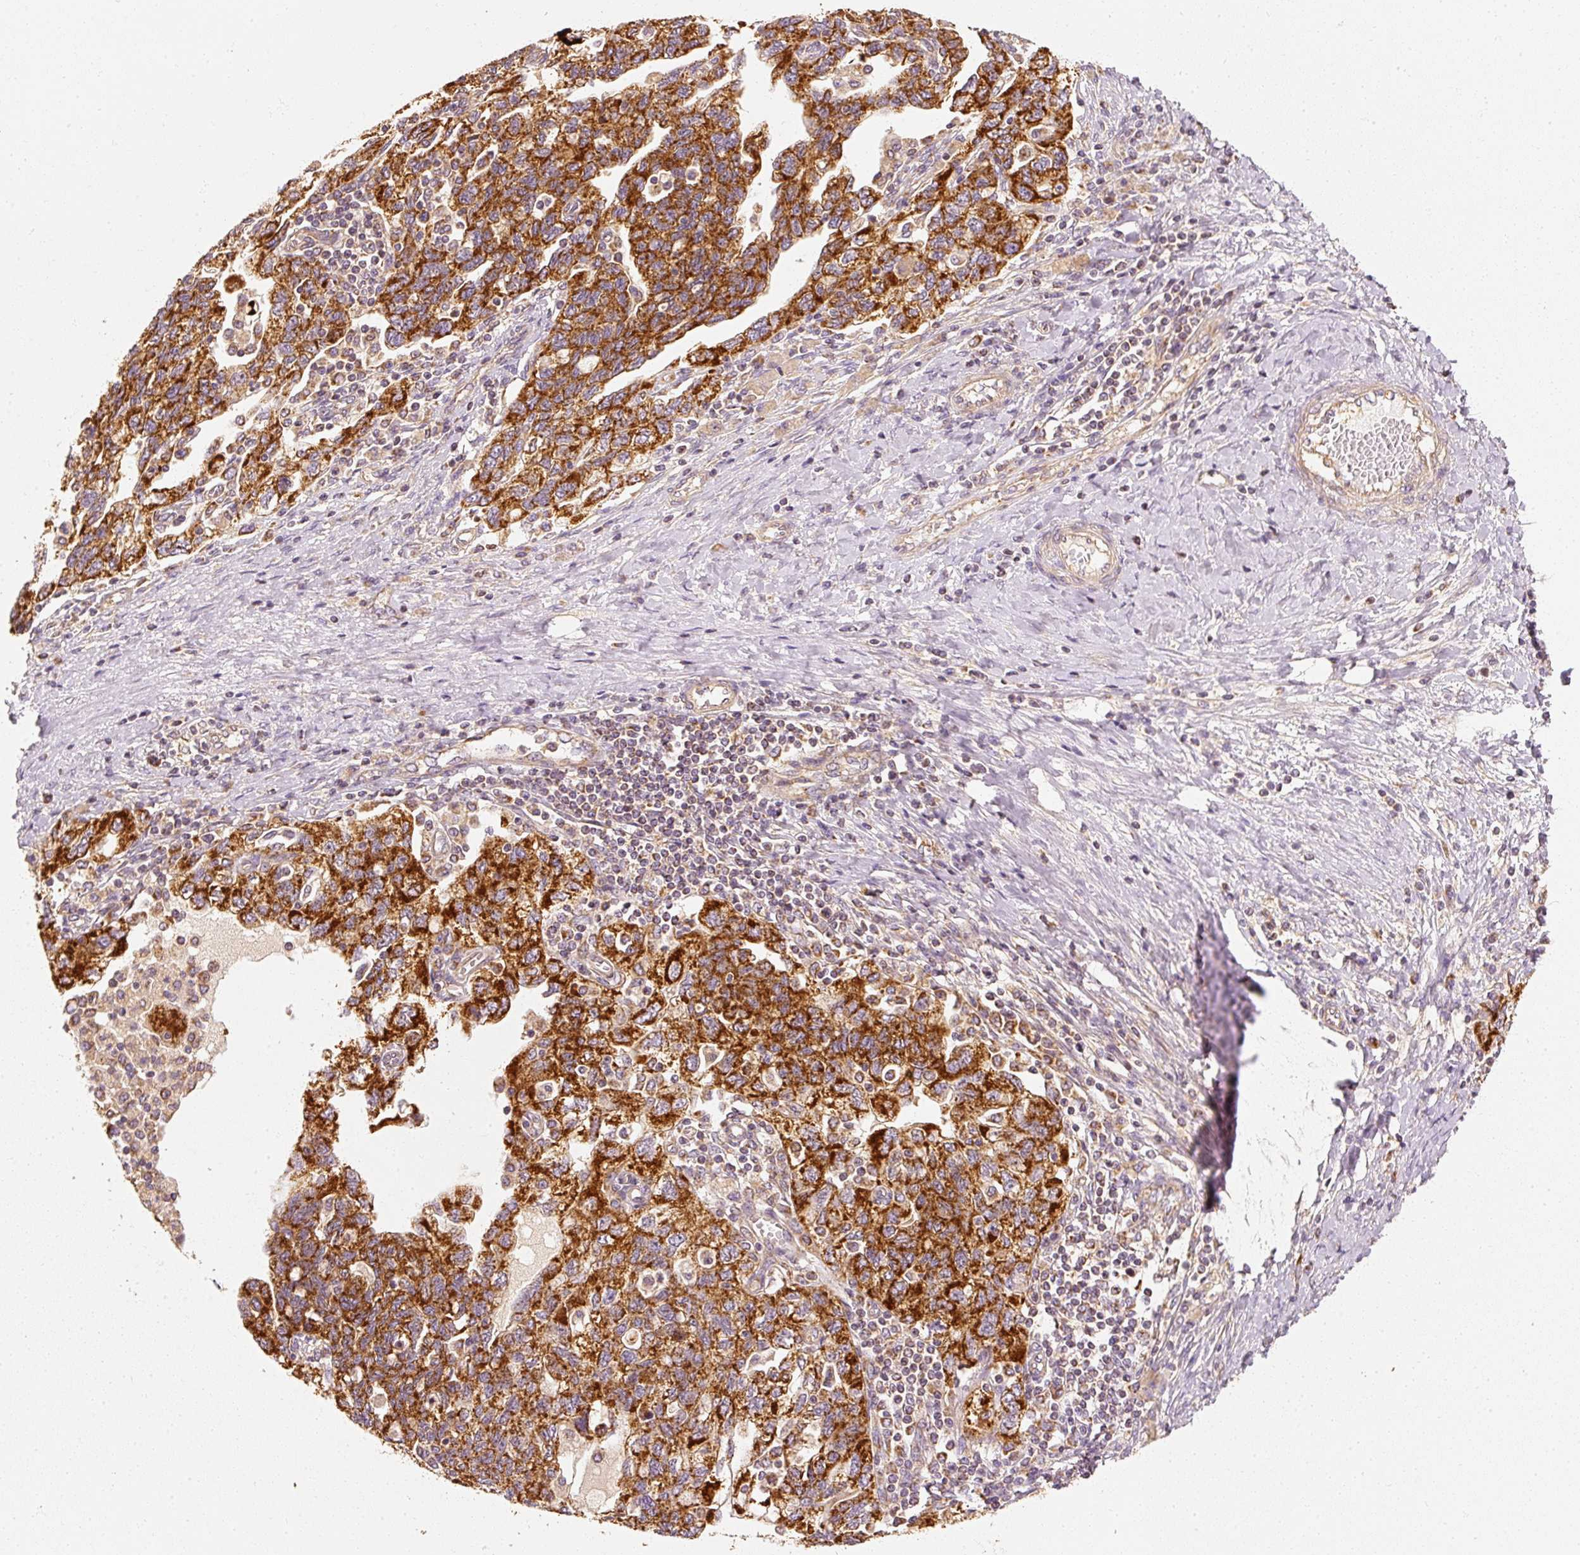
{"staining": {"intensity": "strong", "quantity": ">75%", "location": "cytoplasmic/membranous"}, "tissue": "ovarian cancer", "cell_type": "Tumor cells", "image_type": "cancer", "snomed": [{"axis": "morphology", "description": "Carcinoma, NOS"}, {"axis": "morphology", "description": "Cystadenocarcinoma, serous, NOS"}, {"axis": "topography", "description": "Ovary"}], "caption": "Immunohistochemistry (IHC) image of serous cystadenocarcinoma (ovarian) stained for a protein (brown), which shows high levels of strong cytoplasmic/membranous staining in approximately >75% of tumor cells.", "gene": "TOMM40", "patient": {"sex": "female", "age": 69}}